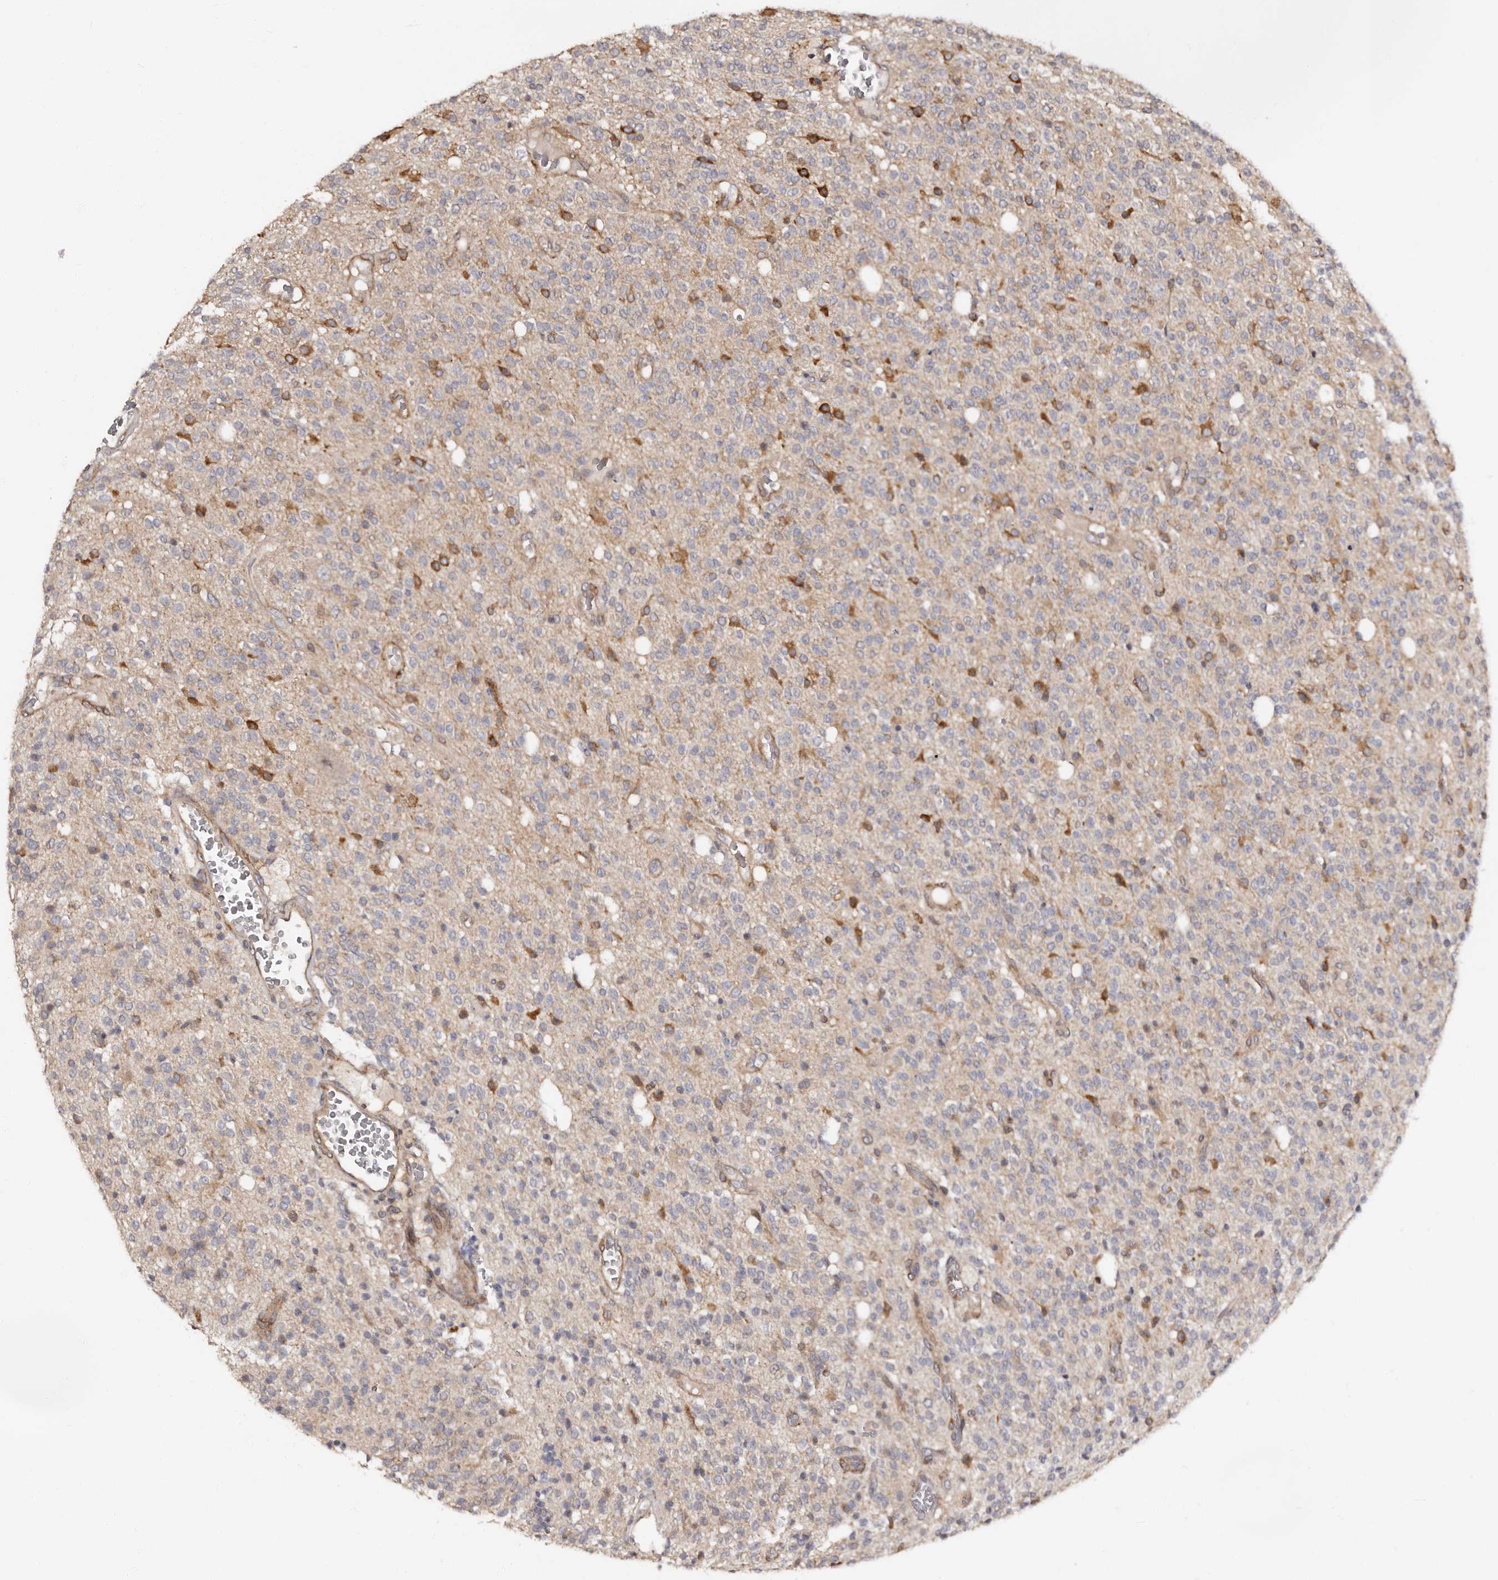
{"staining": {"intensity": "moderate", "quantity": "25%-75%", "location": "cytoplasmic/membranous"}, "tissue": "glioma", "cell_type": "Tumor cells", "image_type": "cancer", "snomed": [{"axis": "morphology", "description": "Glioma, malignant, High grade"}, {"axis": "topography", "description": "Brain"}], "caption": "The immunohistochemical stain highlights moderate cytoplasmic/membranous positivity in tumor cells of glioma tissue.", "gene": "TBC1D22B", "patient": {"sex": "male", "age": 34}}